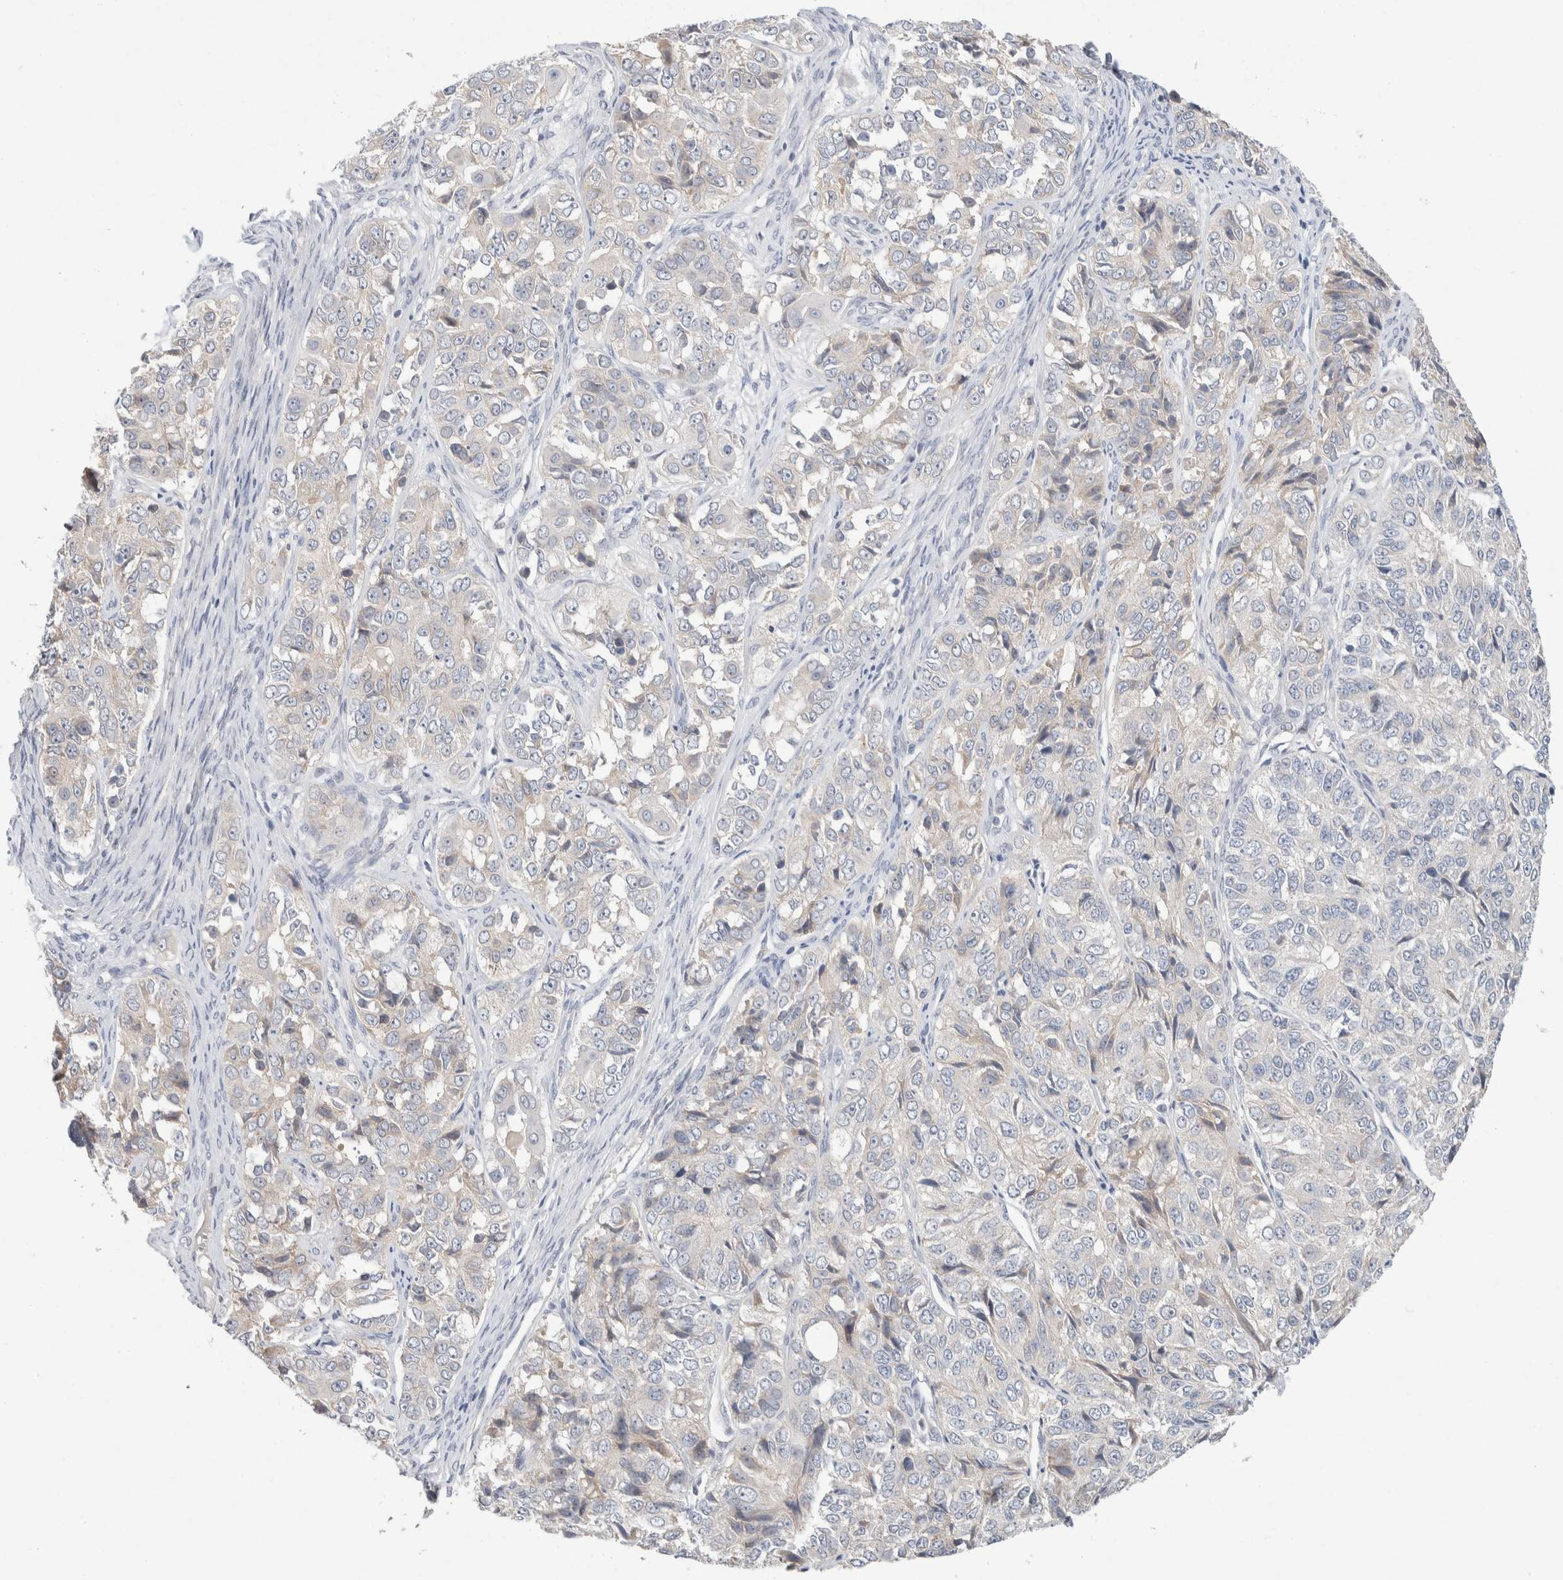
{"staining": {"intensity": "negative", "quantity": "none", "location": "none"}, "tissue": "ovarian cancer", "cell_type": "Tumor cells", "image_type": "cancer", "snomed": [{"axis": "morphology", "description": "Carcinoma, endometroid"}, {"axis": "topography", "description": "Ovary"}], "caption": "There is no significant positivity in tumor cells of ovarian cancer (endometroid carcinoma).", "gene": "CMTM4", "patient": {"sex": "female", "age": 51}}